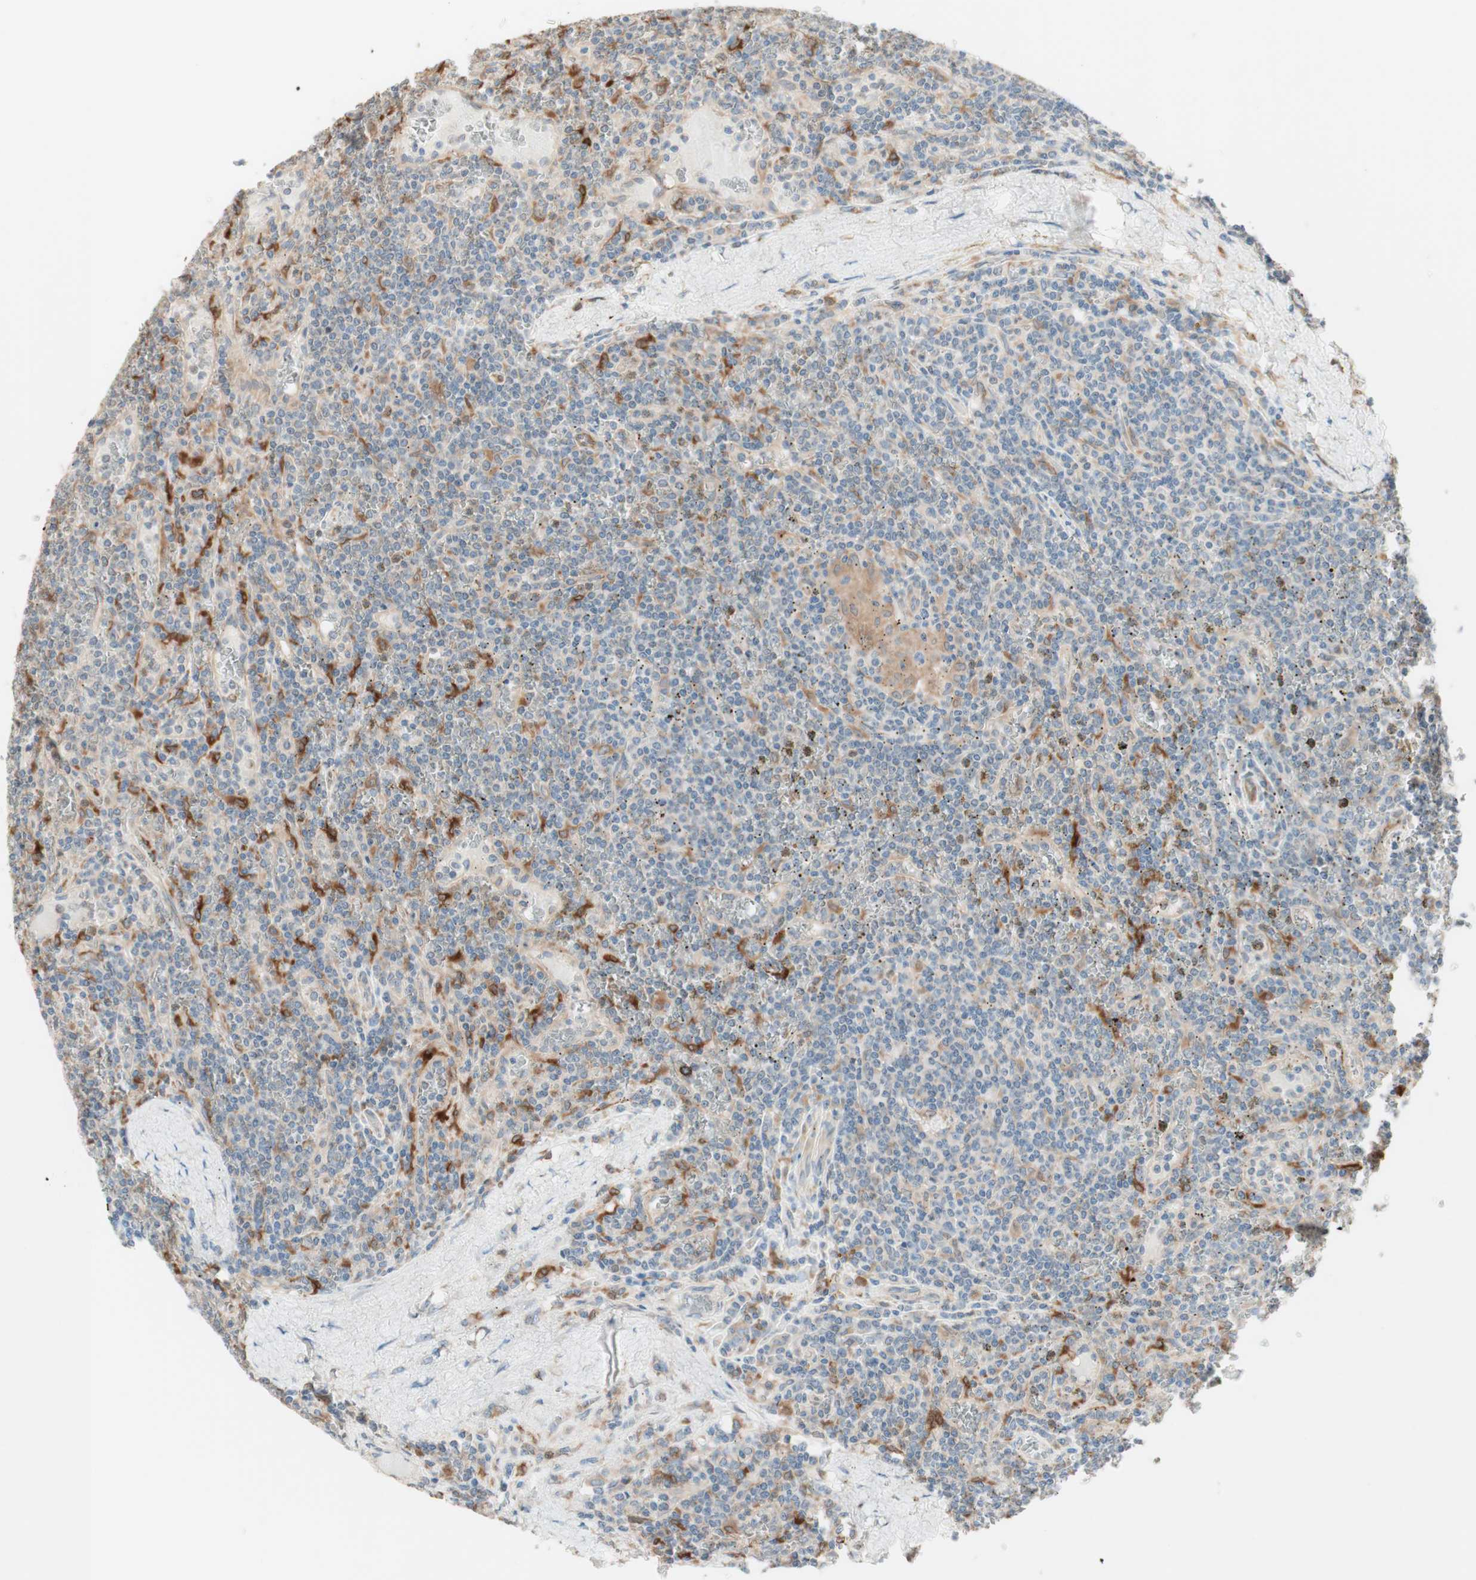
{"staining": {"intensity": "weak", "quantity": "<25%", "location": "cytoplasmic/membranous"}, "tissue": "lymphoma", "cell_type": "Tumor cells", "image_type": "cancer", "snomed": [{"axis": "morphology", "description": "Malignant lymphoma, non-Hodgkin's type, Low grade"}, {"axis": "topography", "description": "Spleen"}], "caption": "This is an IHC image of lymphoma. There is no positivity in tumor cells.", "gene": "COMT", "patient": {"sex": "female", "age": 19}}